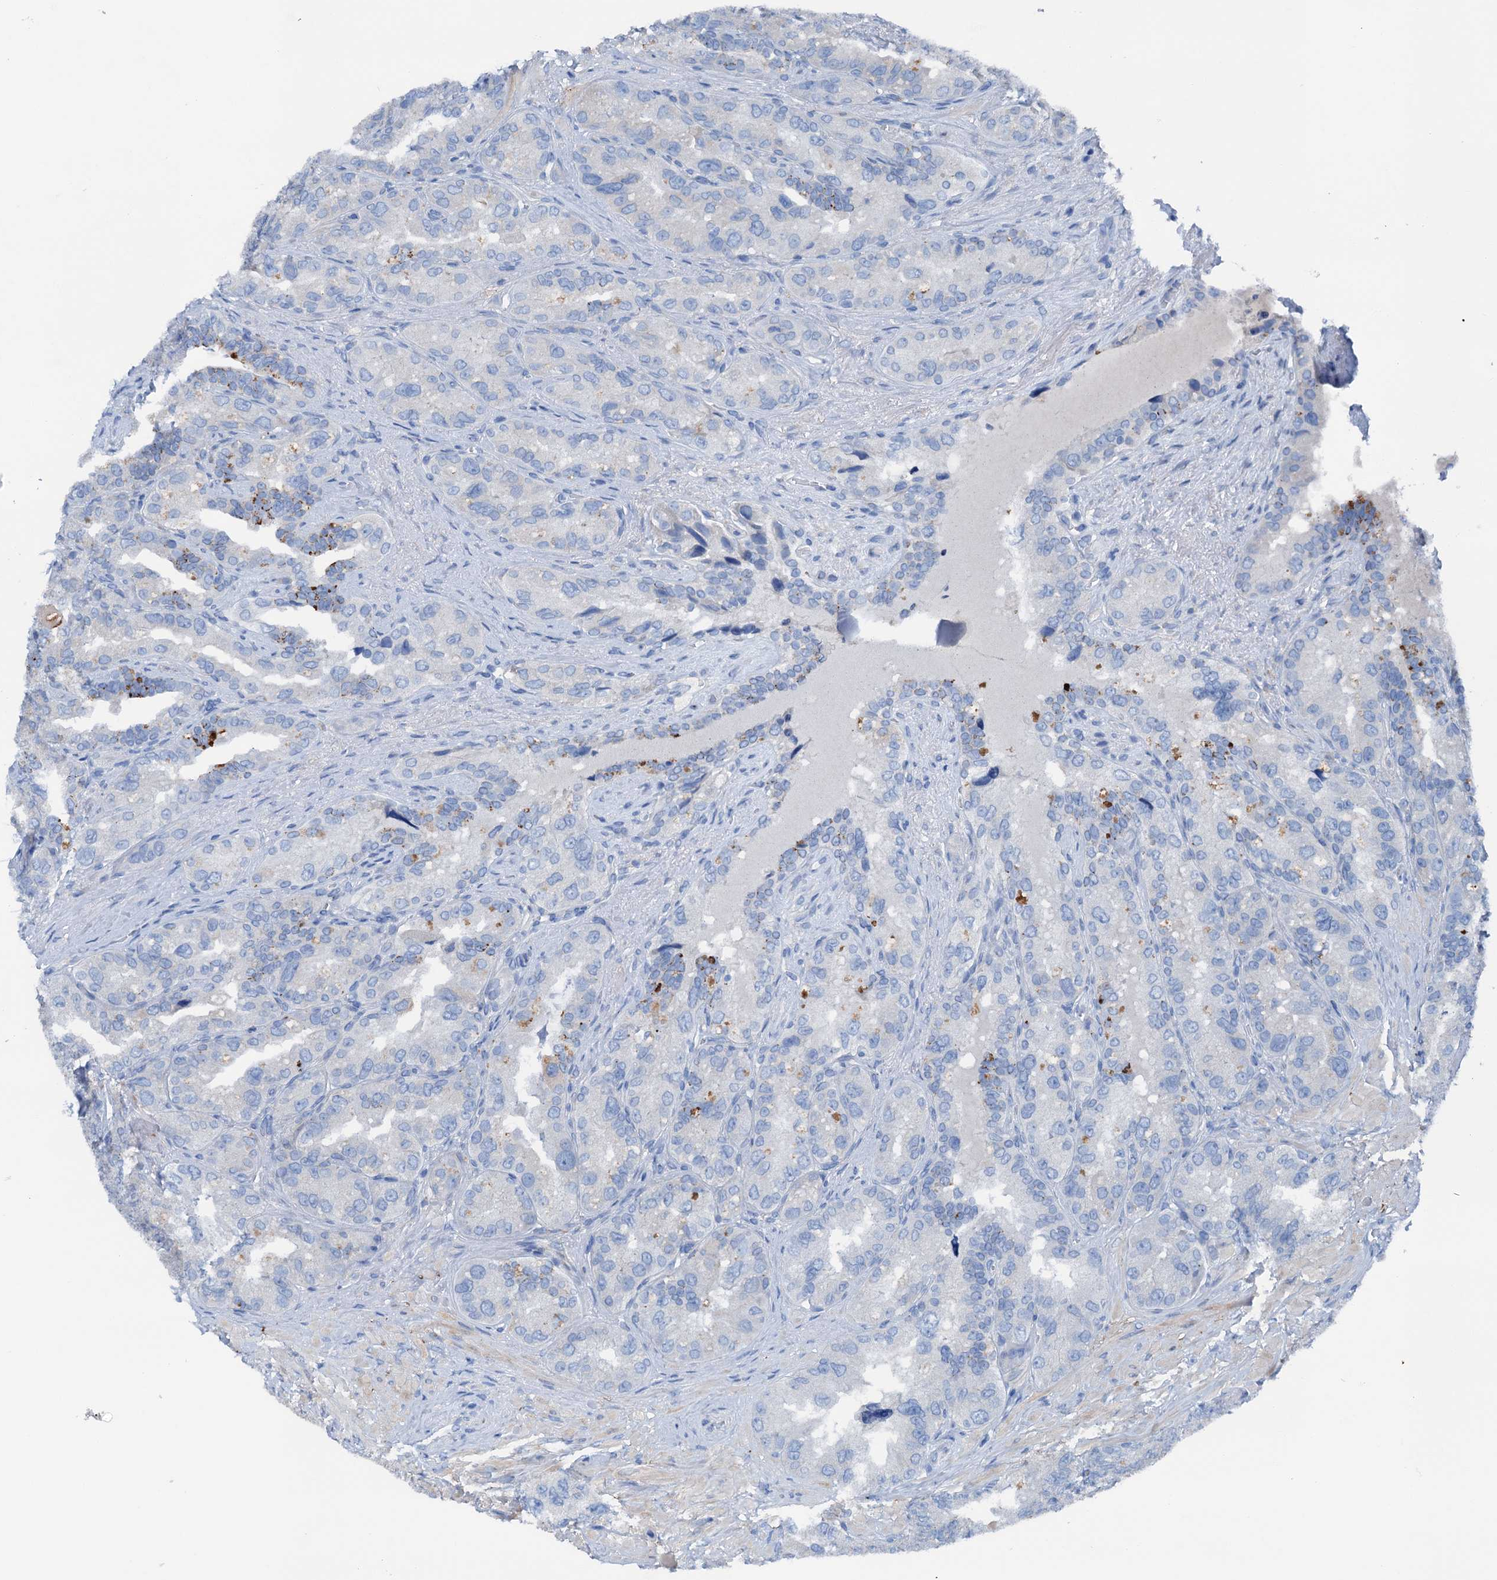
{"staining": {"intensity": "moderate", "quantity": "<25%", "location": "cytoplasmic/membranous"}, "tissue": "seminal vesicle", "cell_type": "Glandular cells", "image_type": "normal", "snomed": [{"axis": "morphology", "description": "Normal tissue, NOS"}, {"axis": "topography", "description": "Seminal veicle"}, {"axis": "topography", "description": "Peripheral nerve tissue"}], "caption": "An immunohistochemistry image of normal tissue is shown. Protein staining in brown labels moderate cytoplasmic/membranous positivity in seminal vesicle within glandular cells.", "gene": "C1QTNF4", "patient": {"sex": "male", "age": 67}}